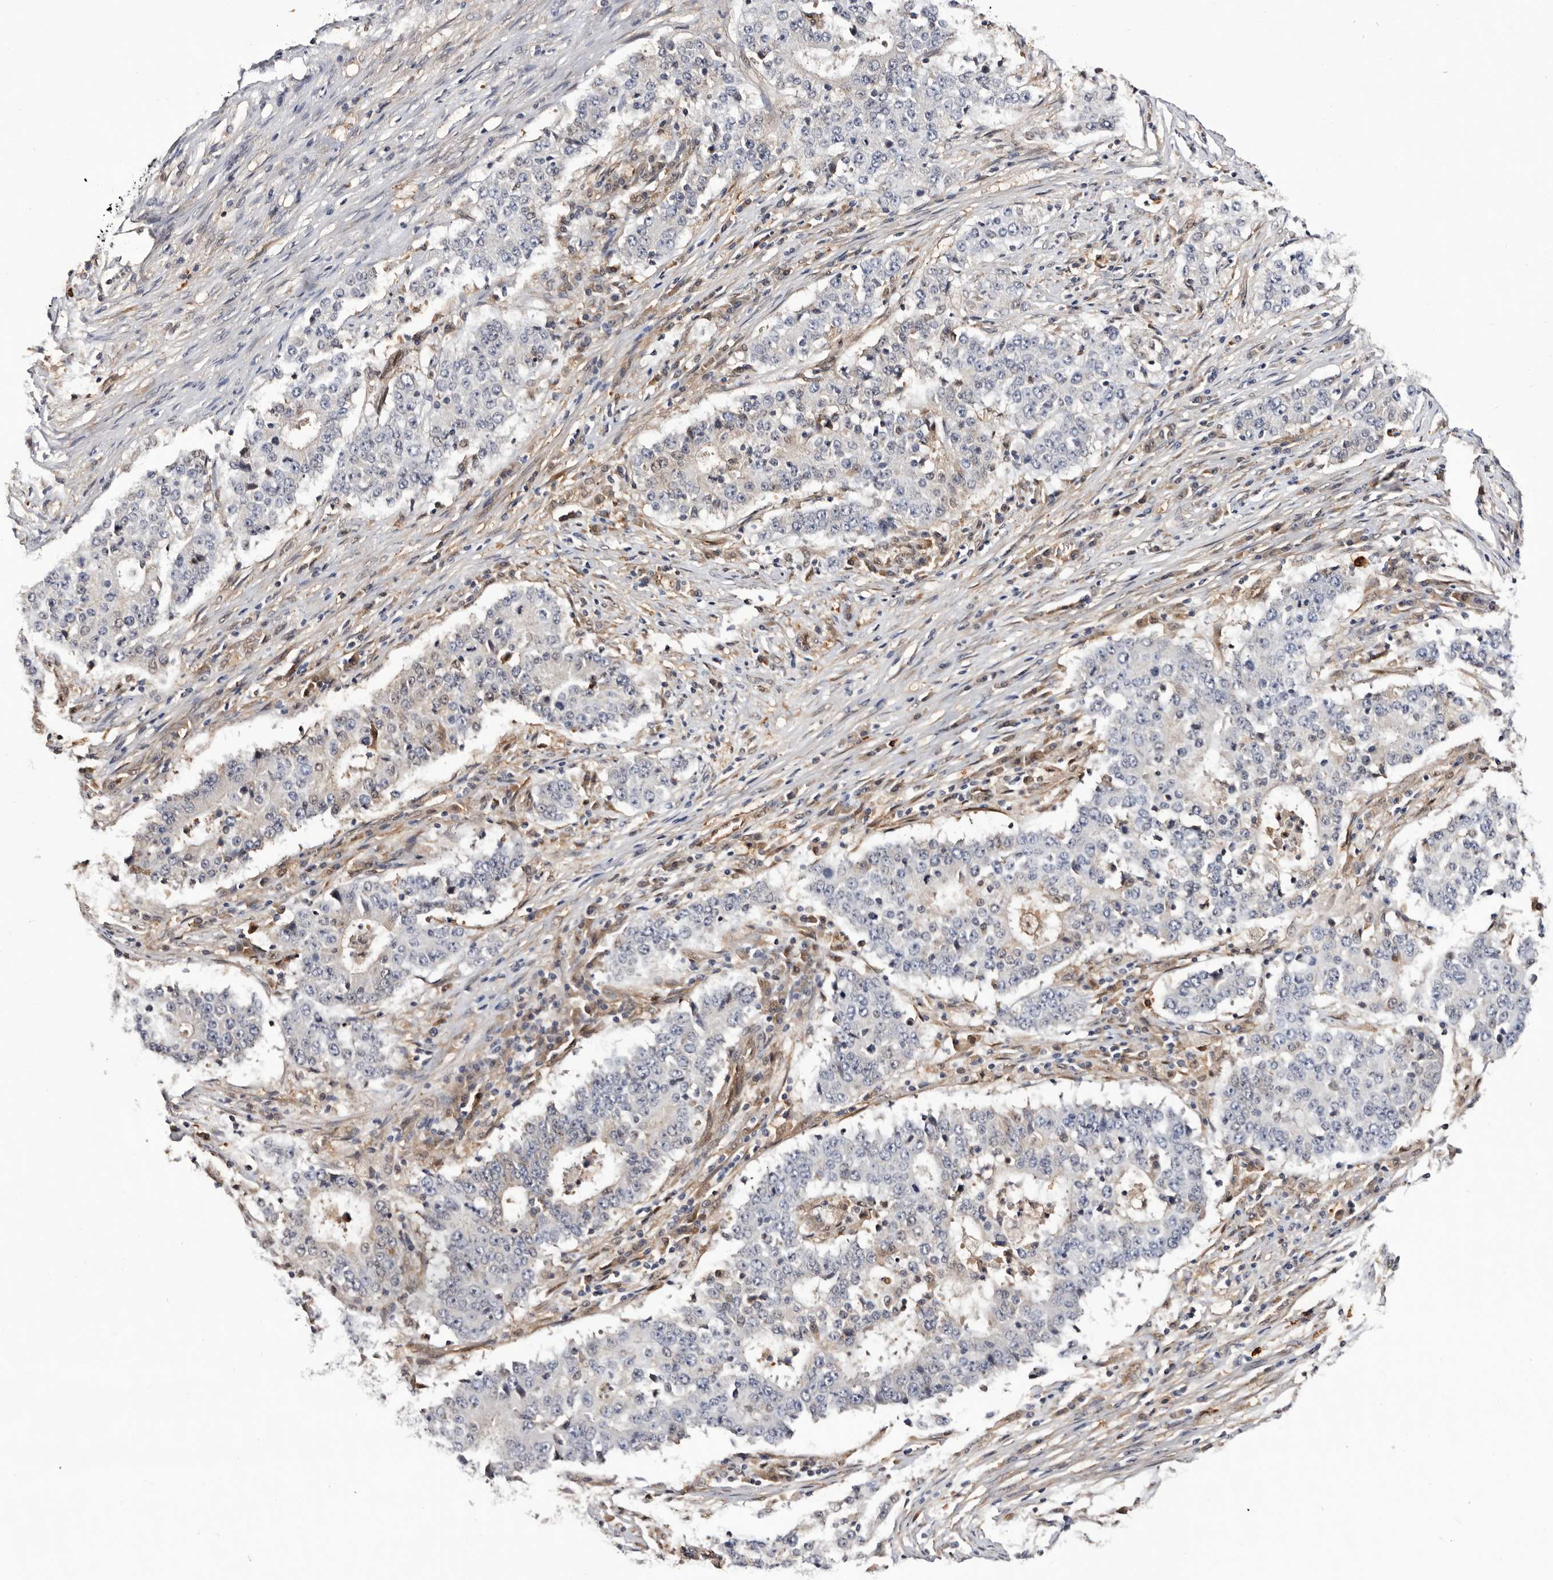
{"staining": {"intensity": "negative", "quantity": "none", "location": "none"}, "tissue": "stomach cancer", "cell_type": "Tumor cells", "image_type": "cancer", "snomed": [{"axis": "morphology", "description": "Adenocarcinoma, NOS"}, {"axis": "topography", "description": "Stomach"}], "caption": "This is an immunohistochemistry (IHC) photomicrograph of adenocarcinoma (stomach). There is no expression in tumor cells.", "gene": "TP53I3", "patient": {"sex": "male", "age": 59}}